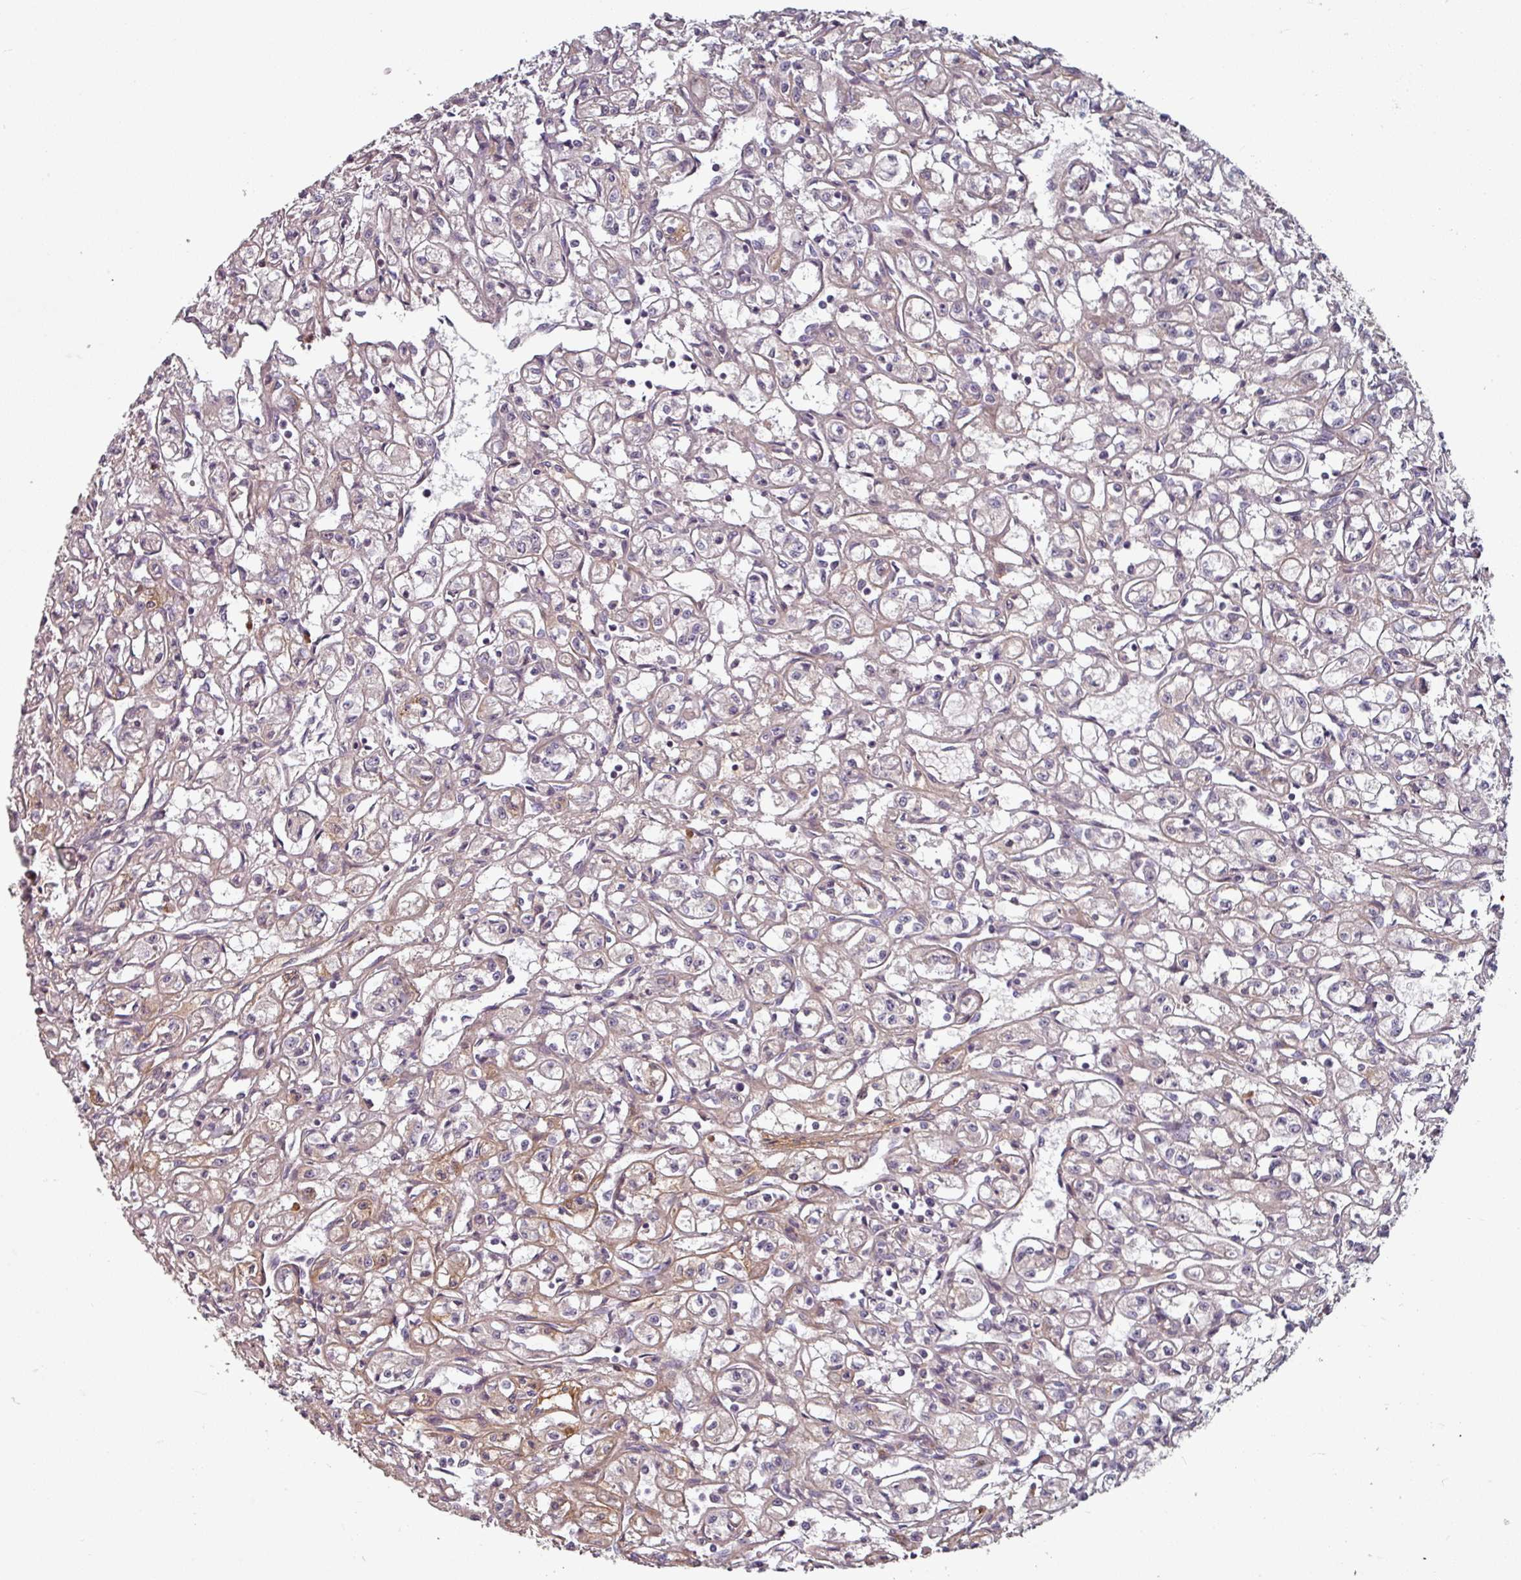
{"staining": {"intensity": "negative", "quantity": "none", "location": "none"}, "tissue": "renal cancer", "cell_type": "Tumor cells", "image_type": "cancer", "snomed": [{"axis": "morphology", "description": "Adenocarcinoma, NOS"}, {"axis": "topography", "description": "Kidney"}], "caption": "This photomicrograph is of renal cancer (adenocarcinoma) stained with immunohistochemistry (IHC) to label a protein in brown with the nuclei are counter-stained blue. There is no positivity in tumor cells.", "gene": "CYB5RL", "patient": {"sex": "male", "age": 56}}